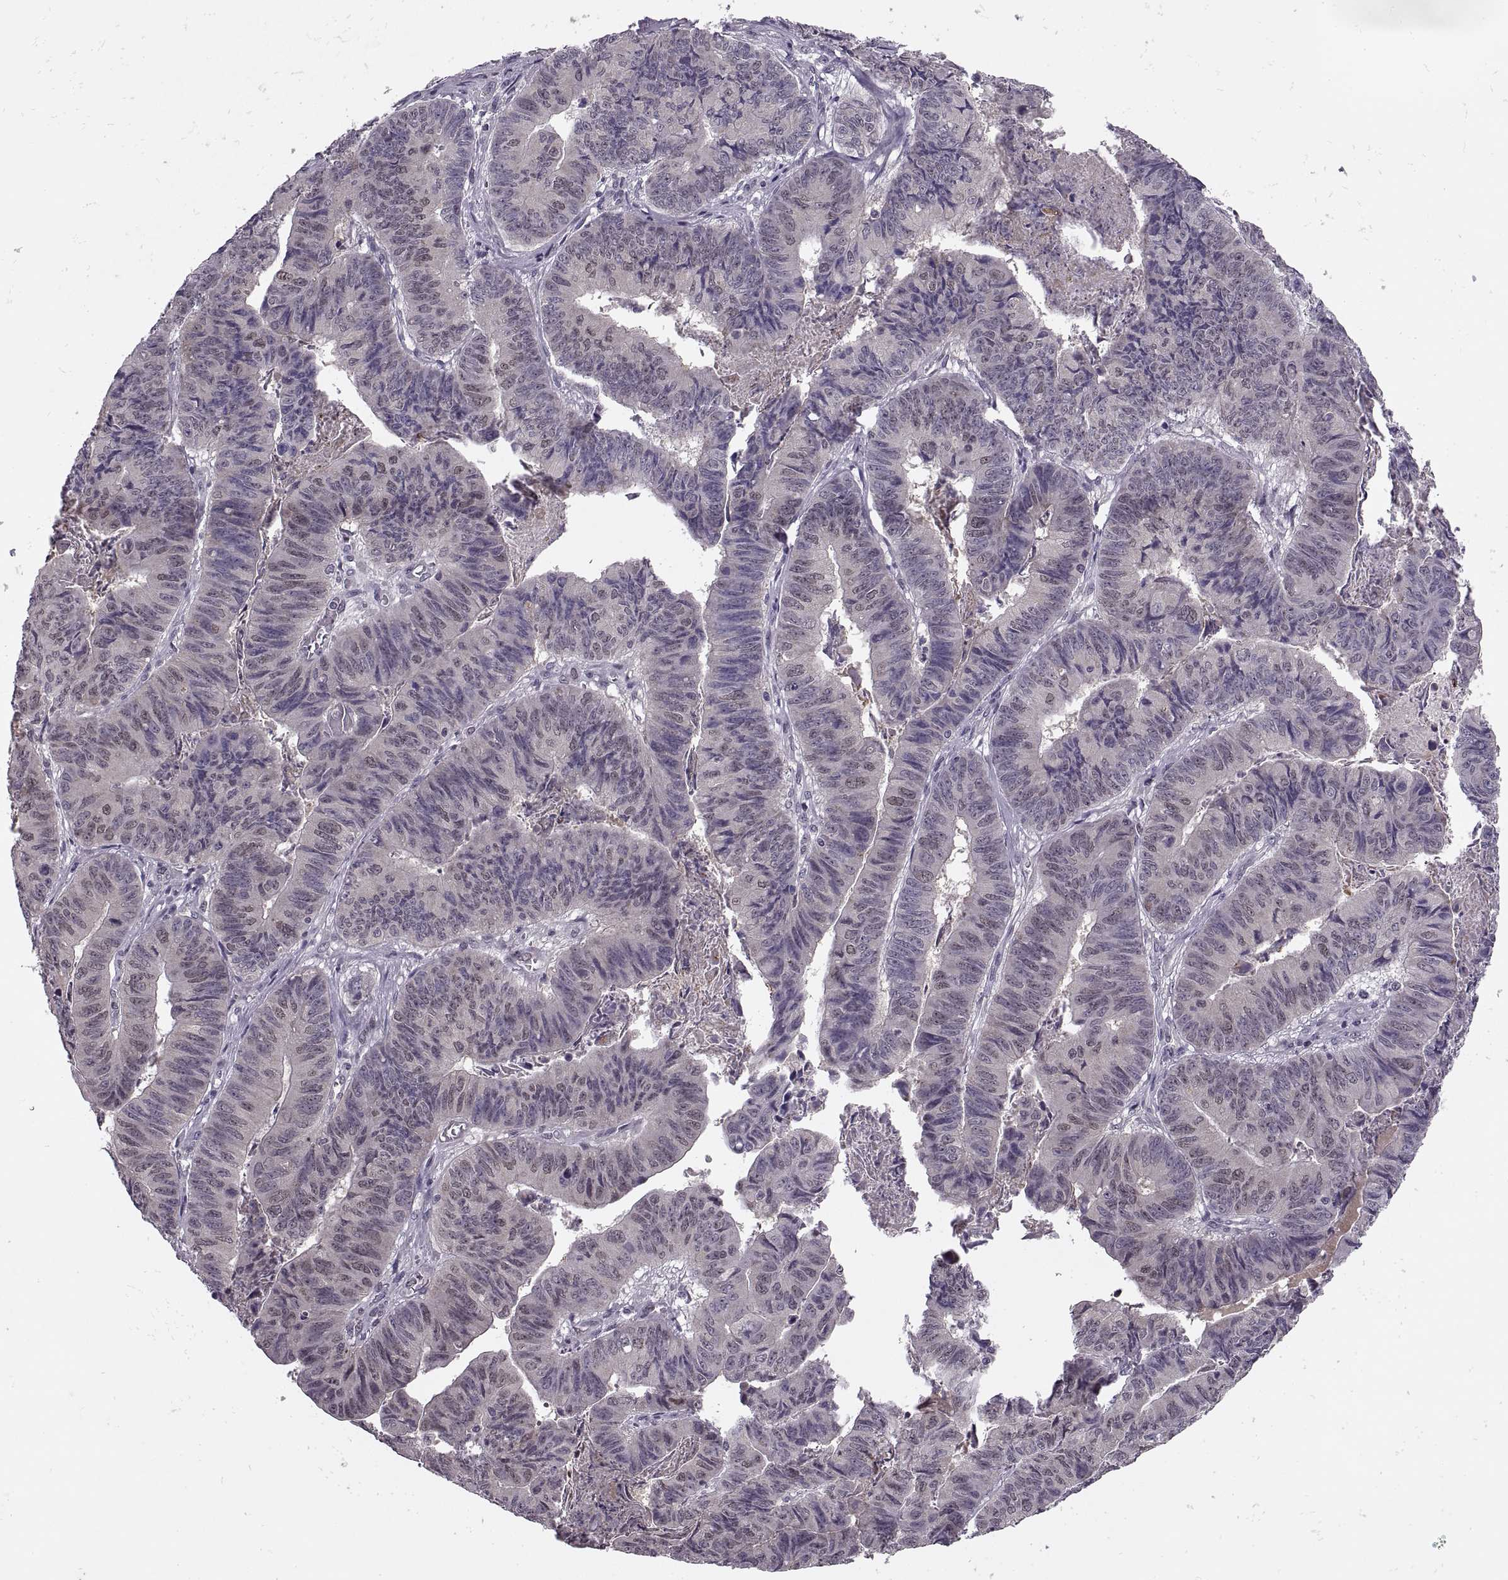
{"staining": {"intensity": "weak", "quantity": "<25%", "location": "nuclear"}, "tissue": "stomach cancer", "cell_type": "Tumor cells", "image_type": "cancer", "snomed": [{"axis": "morphology", "description": "Adenocarcinoma, NOS"}, {"axis": "topography", "description": "Stomach, lower"}], "caption": "This is a image of immunohistochemistry staining of stomach adenocarcinoma, which shows no expression in tumor cells. The staining was performed using DAB to visualize the protein expression in brown, while the nuclei were stained in blue with hematoxylin (Magnification: 20x).", "gene": "CACNA1F", "patient": {"sex": "male", "age": 77}}